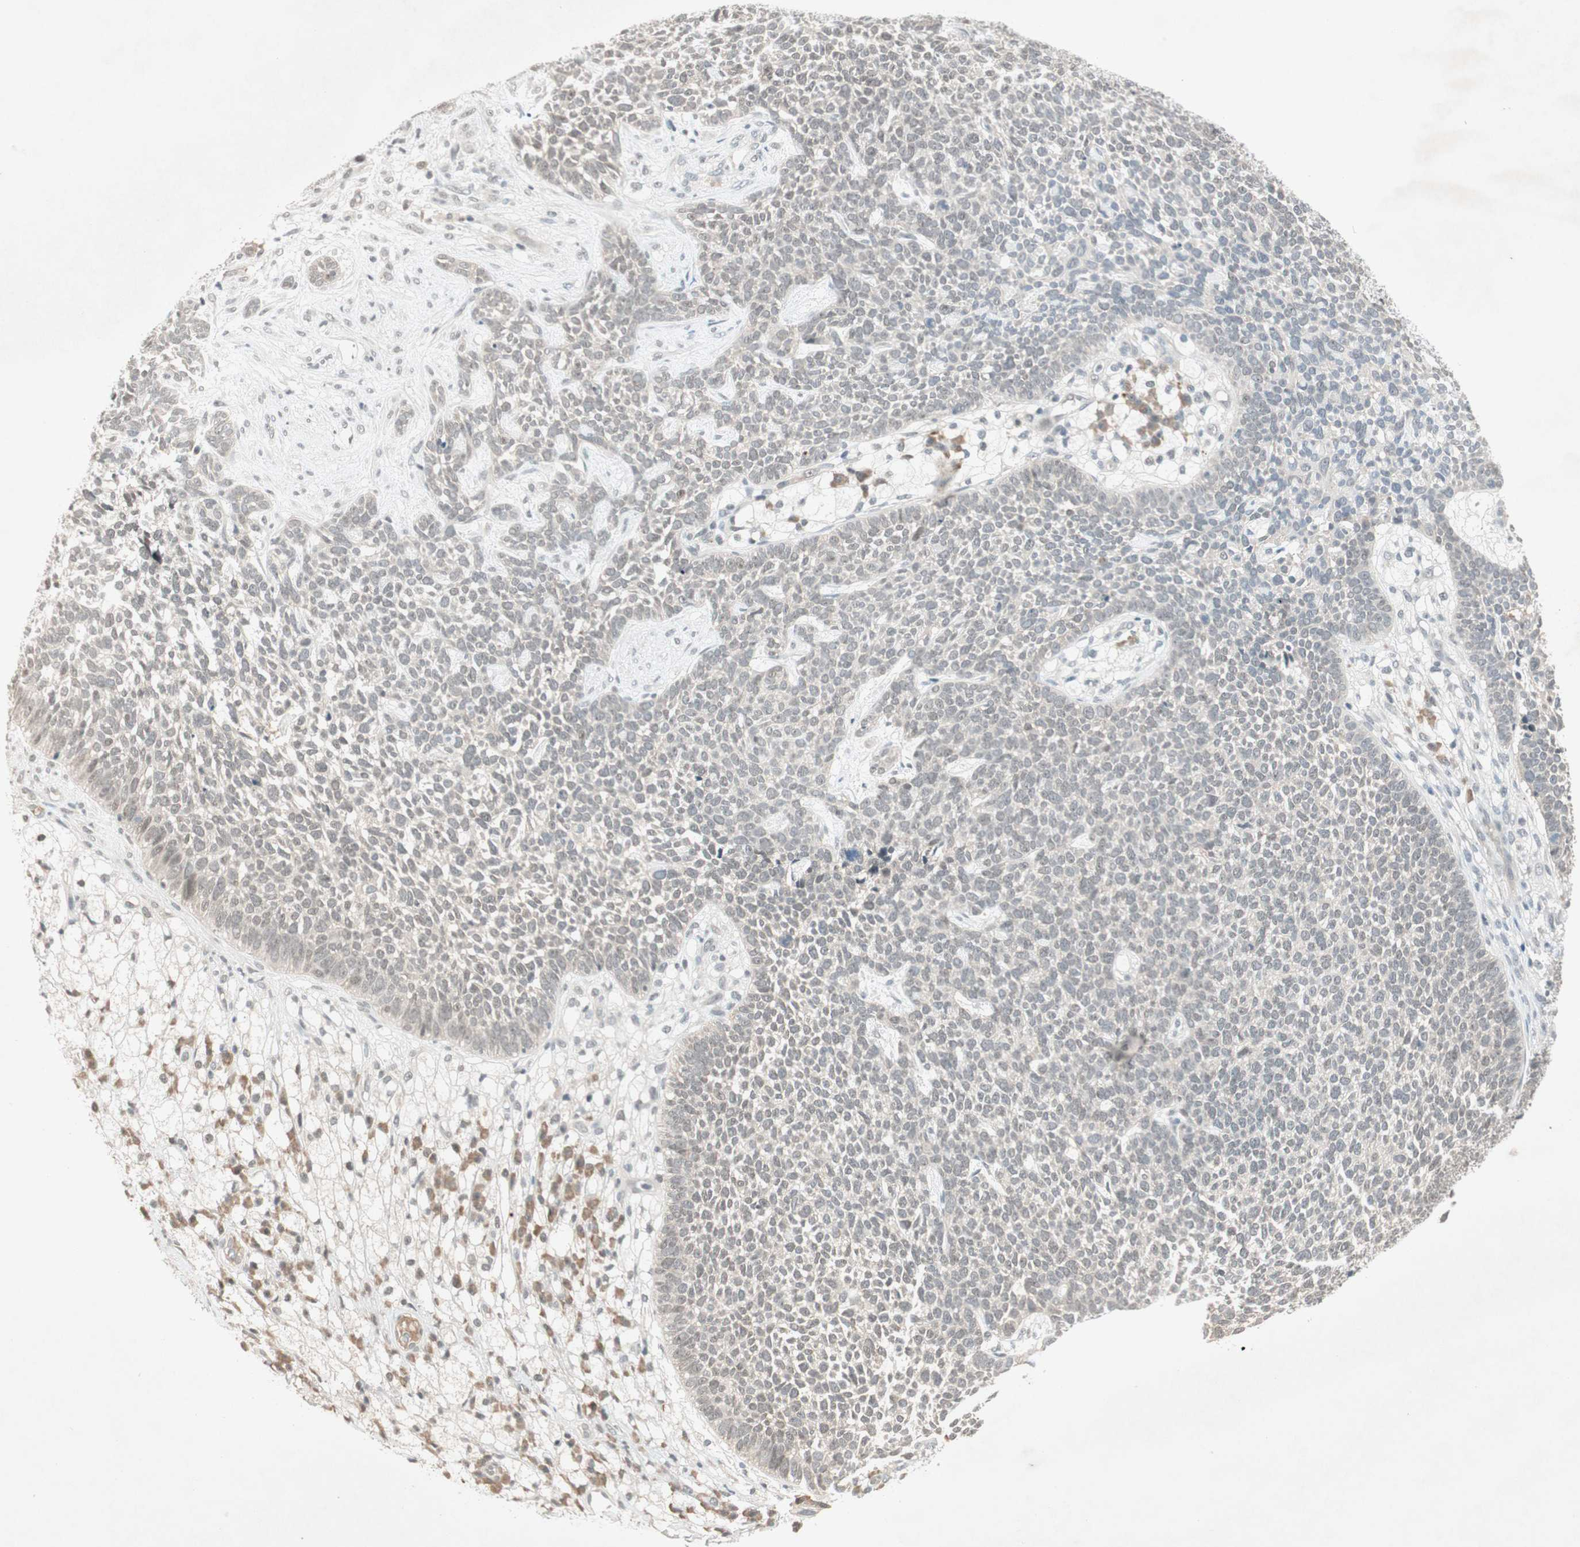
{"staining": {"intensity": "negative", "quantity": "none", "location": "none"}, "tissue": "skin cancer", "cell_type": "Tumor cells", "image_type": "cancer", "snomed": [{"axis": "morphology", "description": "Basal cell carcinoma"}, {"axis": "topography", "description": "Skin"}], "caption": "This is a histopathology image of IHC staining of basal cell carcinoma (skin), which shows no positivity in tumor cells.", "gene": "RNGTT", "patient": {"sex": "female", "age": 84}}